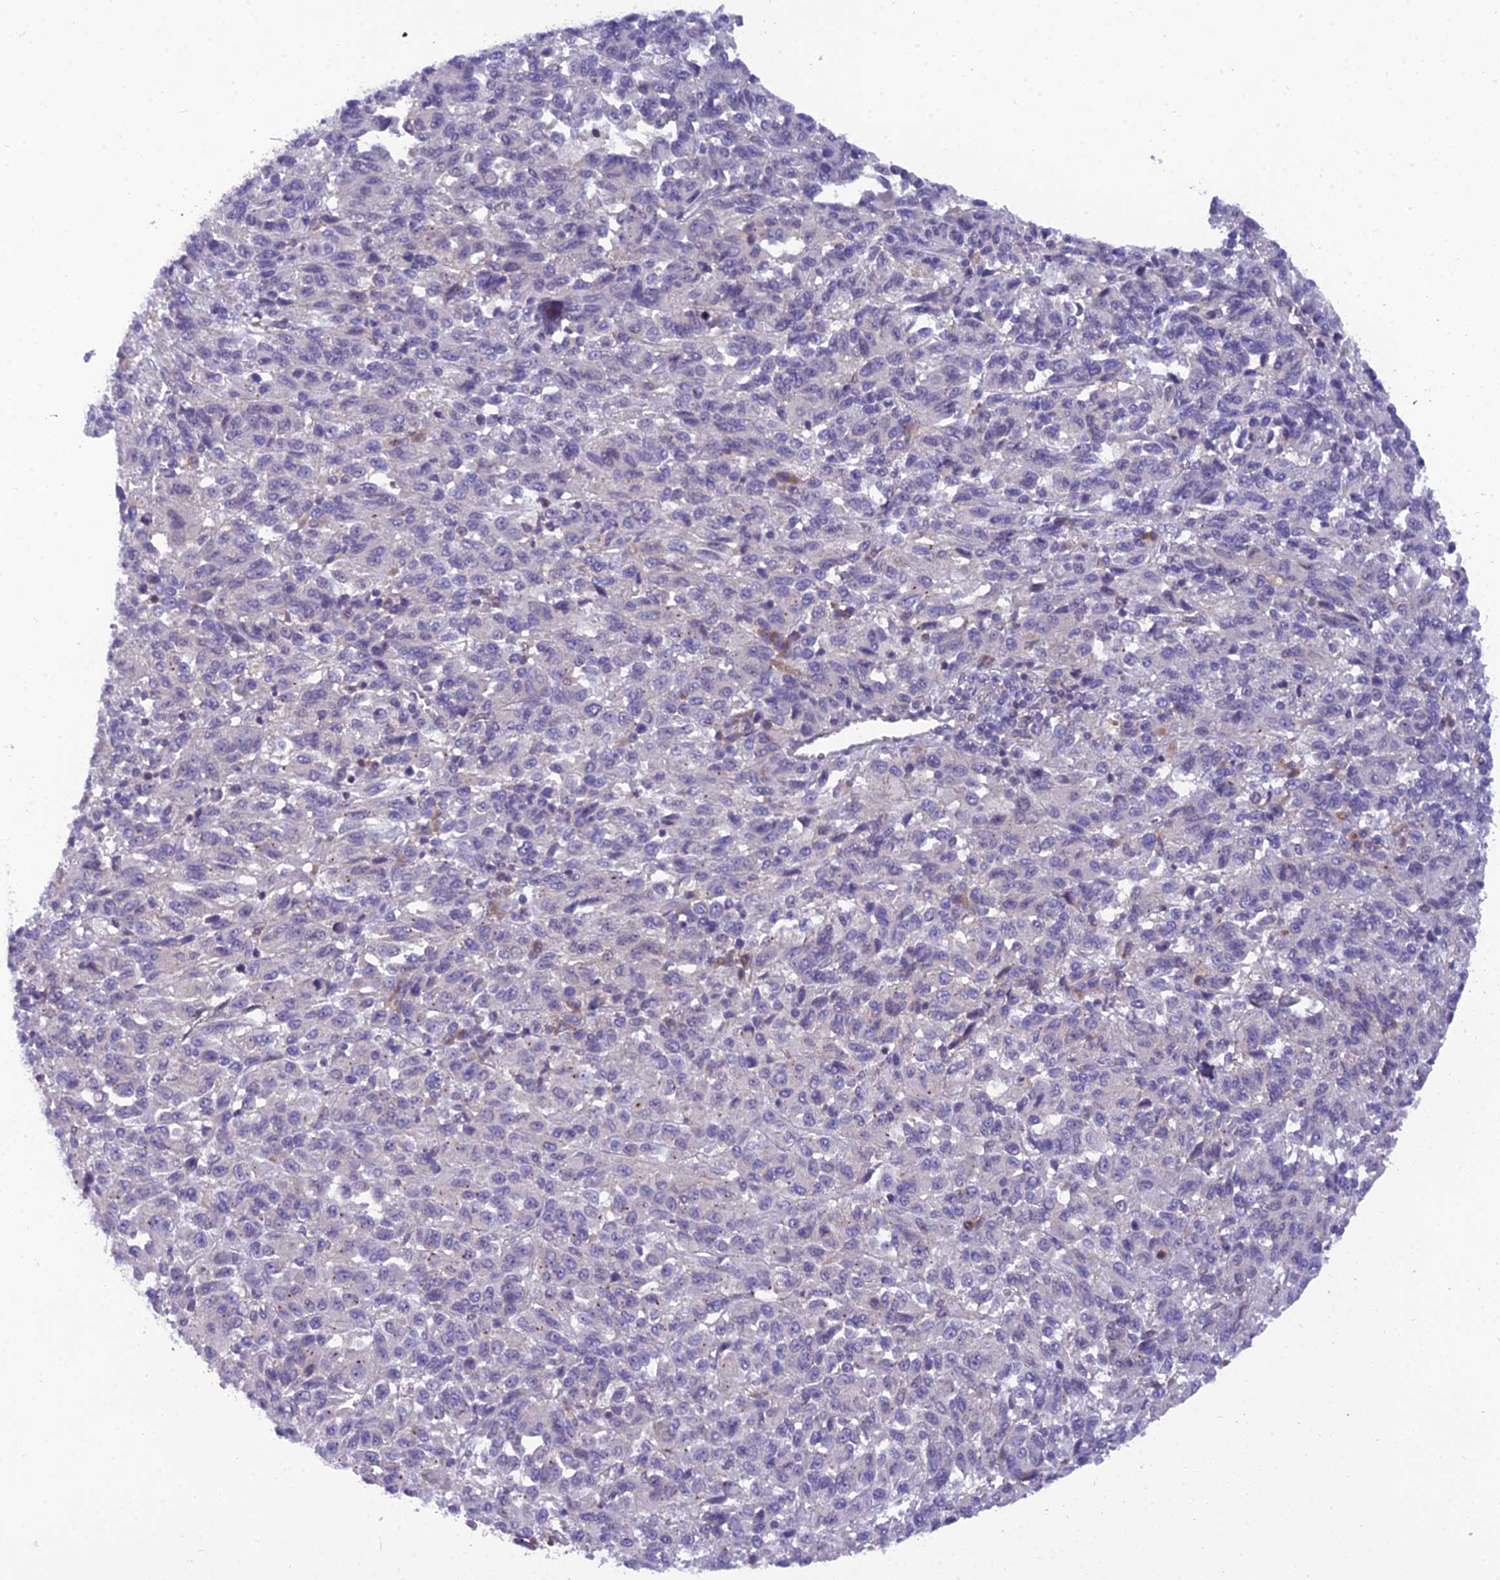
{"staining": {"intensity": "negative", "quantity": "none", "location": "none"}, "tissue": "melanoma", "cell_type": "Tumor cells", "image_type": "cancer", "snomed": [{"axis": "morphology", "description": "Malignant melanoma, Metastatic site"}, {"axis": "topography", "description": "Lung"}], "caption": "This is an immunohistochemistry (IHC) micrograph of malignant melanoma (metastatic site). There is no expression in tumor cells.", "gene": "GOLPH3", "patient": {"sex": "male", "age": 64}}